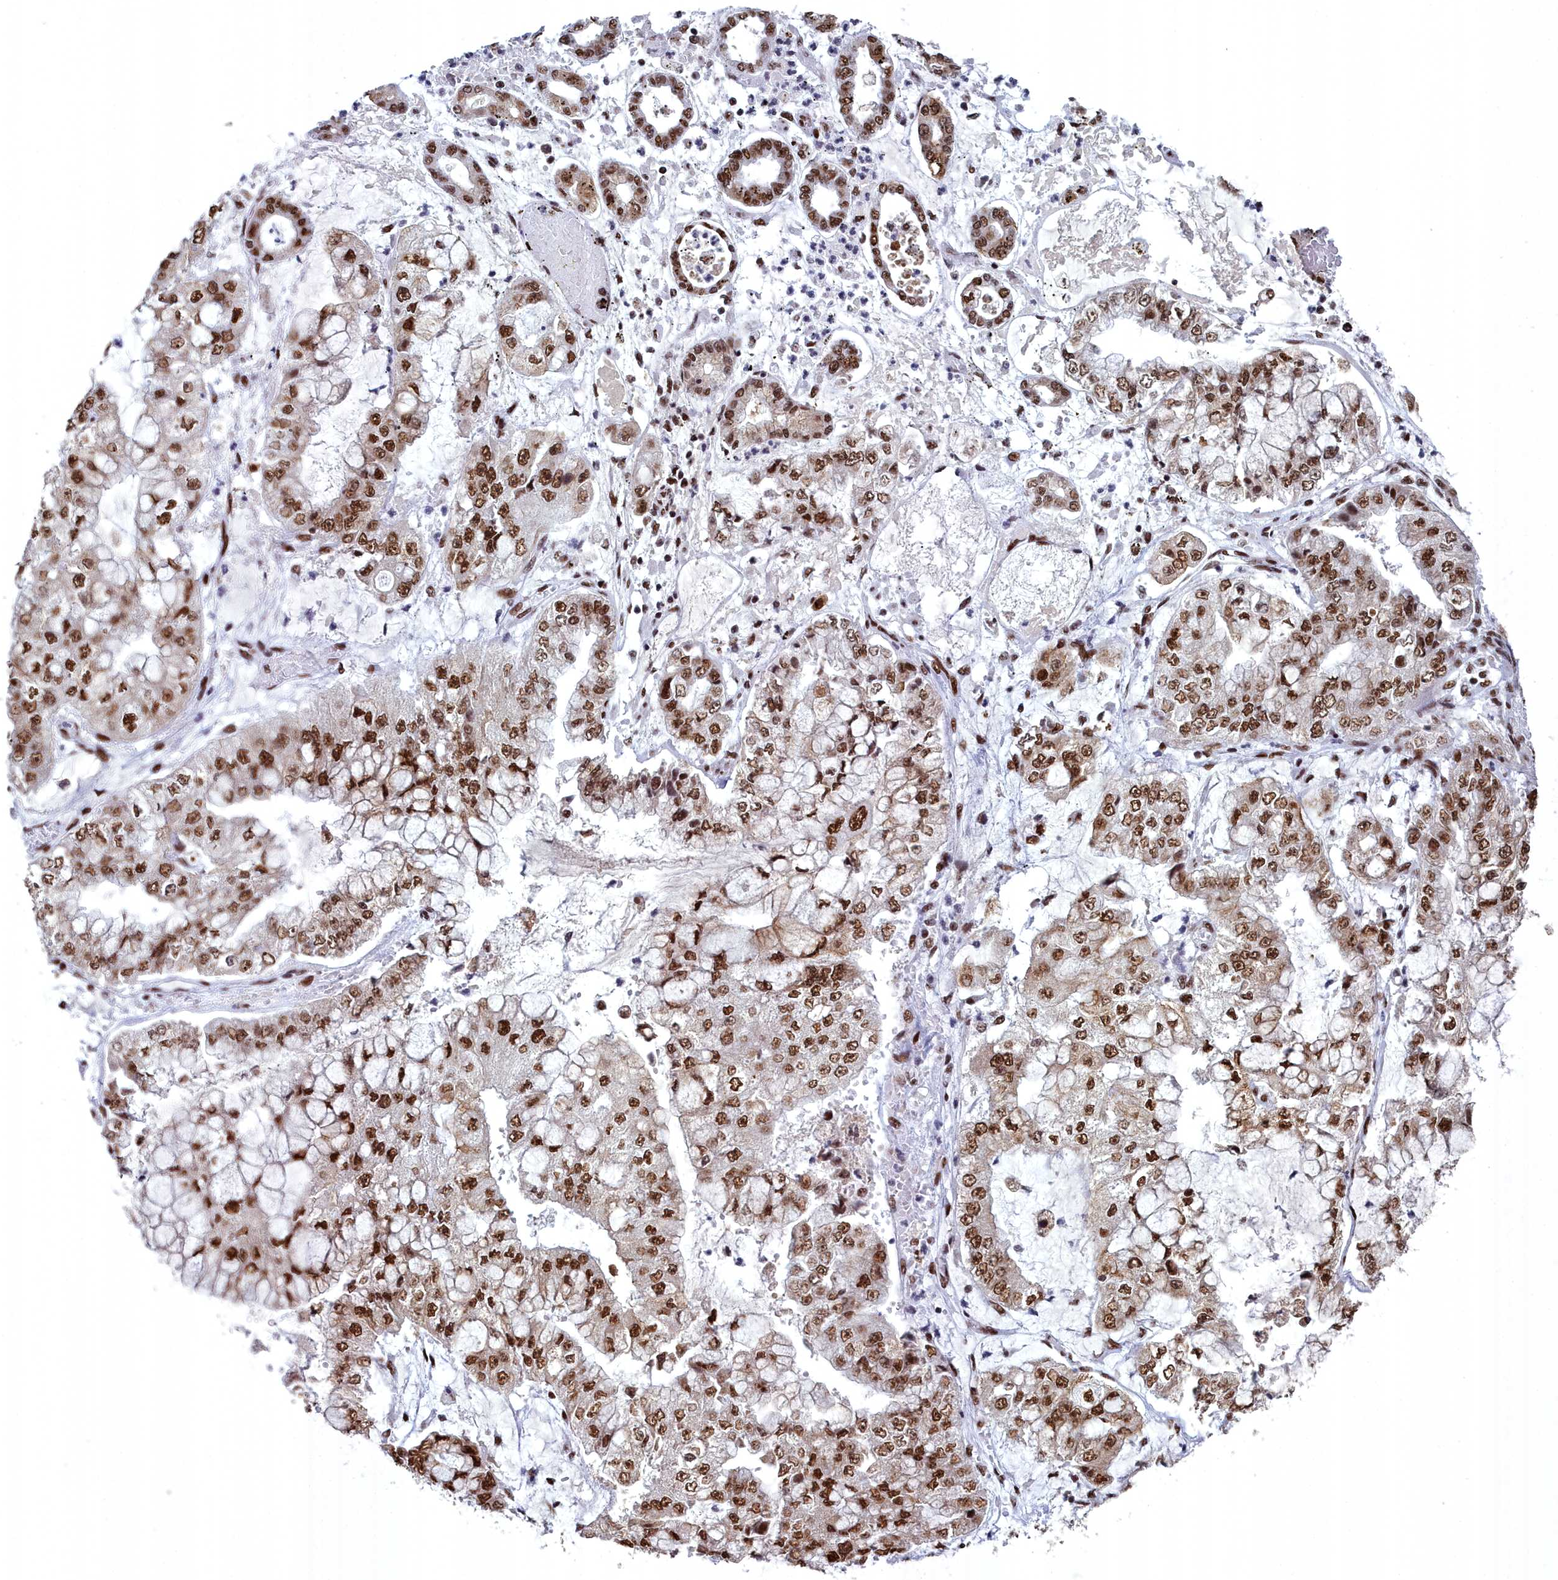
{"staining": {"intensity": "strong", "quantity": ">75%", "location": "nuclear"}, "tissue": "stomach cancer", "cell_type": "Tumor cells", "image_type": "cancer", "snomed": [{"axis": "morphology", "description": "Adenocarcinoma, NOS"}, {"axis": "topography", "description": "Stomach"}], "caption": "Tumor cells display high levels of strong nuclear staining in about >75% of cells in adenocarcinoma (stomach).", "gene": "SF3B3", "patient": {"sex": "male", "age": 76}}